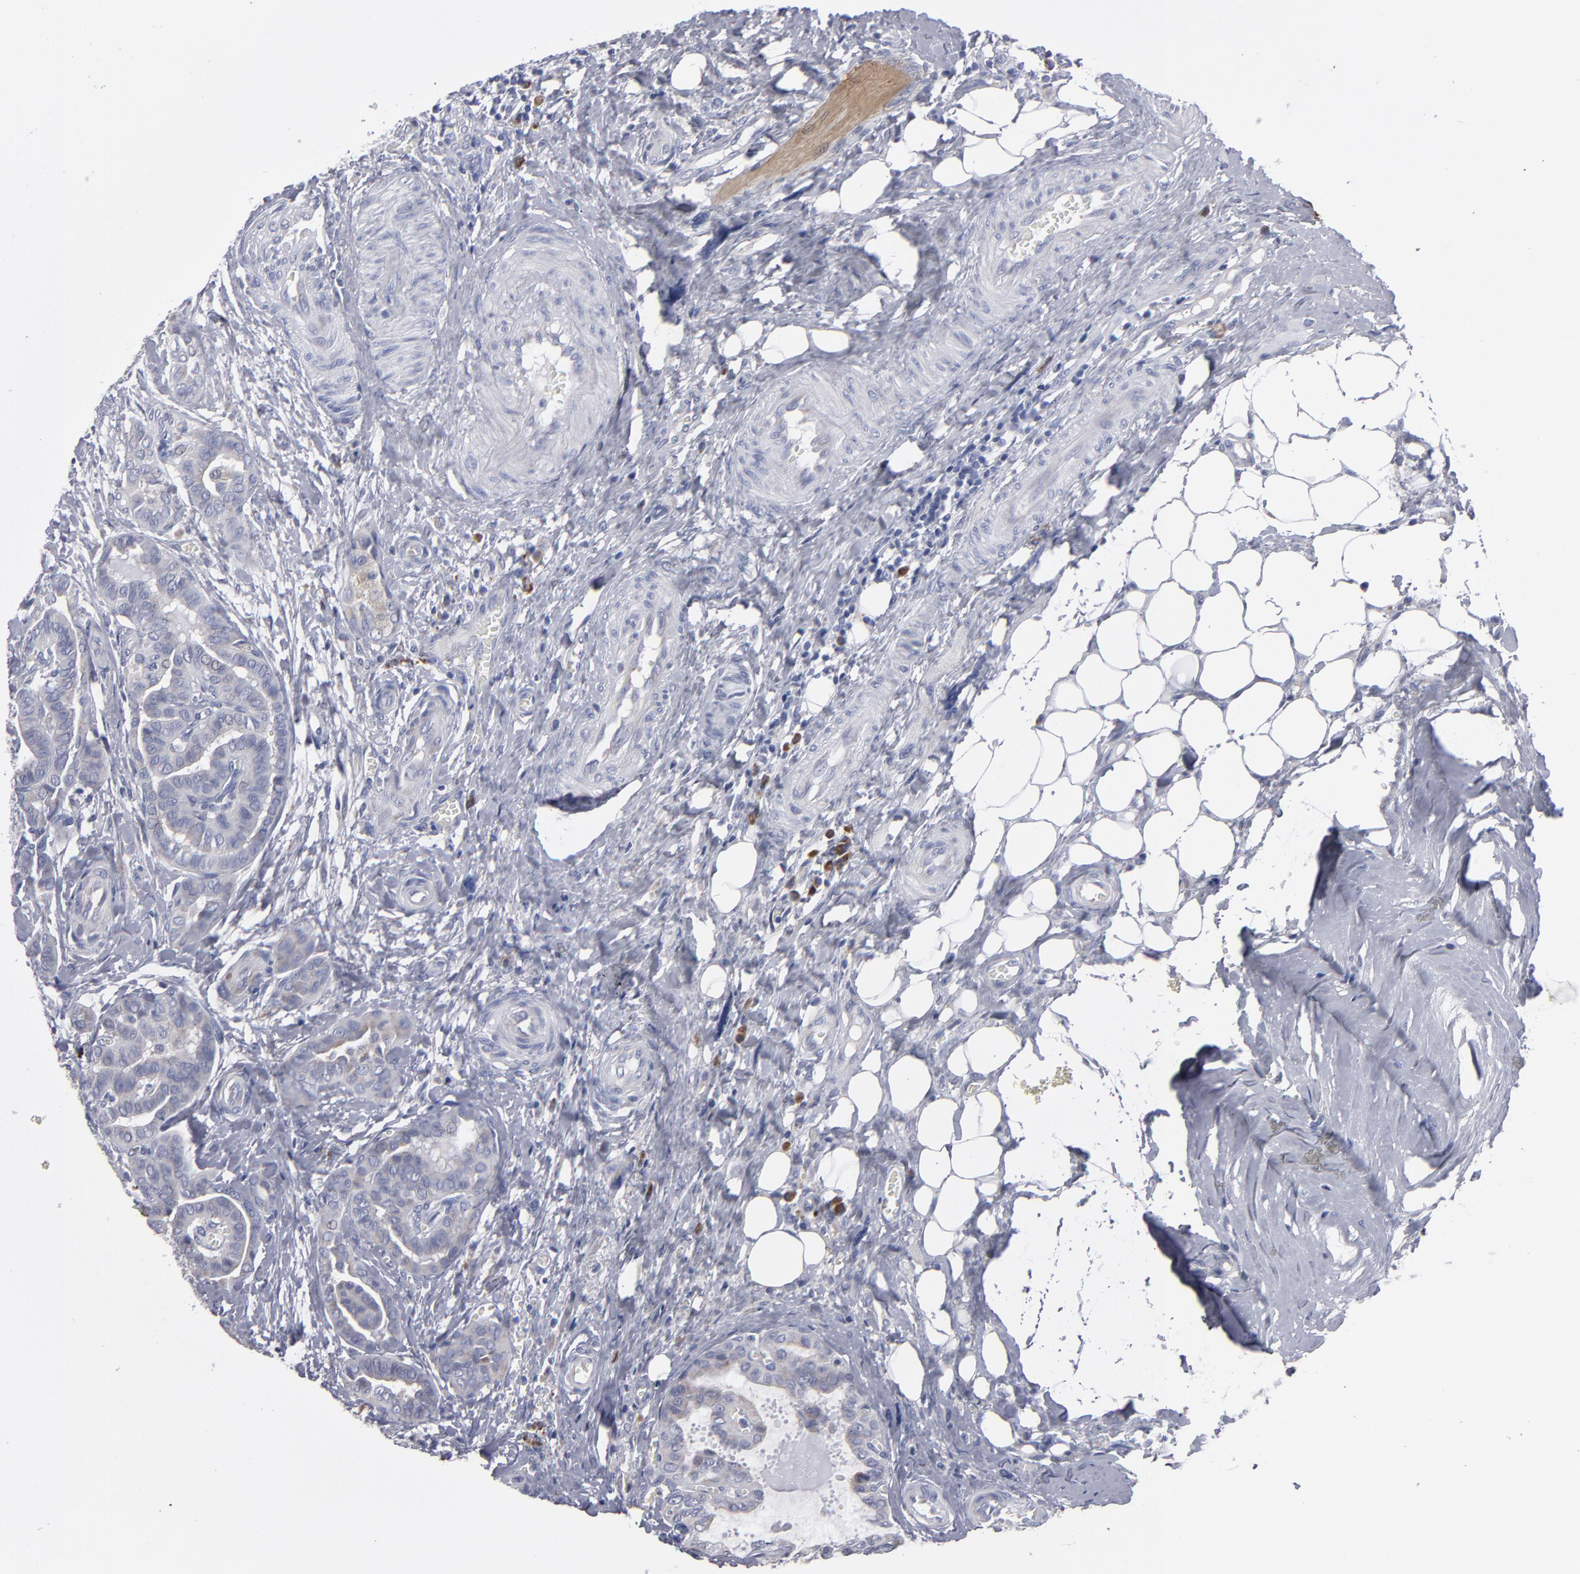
{"staining": {"intensity": "weak", "quantity": "<25%", "location": "cytoplasmic/membranous"}, "tissue": "thyroid cancer", "cell_type": "Tumor cells", "image_type": "cancer", "snomed": [{"axis": "morphology", "description": "Carcinoma, NOS"}, {"axis": "topography", "description": "Thyroid gland"}], "caption": "Immunohistochemistry (IHC) micrograph of human thyroid cancer stained for a protein (brown), which exhibits no positivity in tumor cells.", "gene": "CCDC80", "patient": {"sex": "female", "age": 91}}